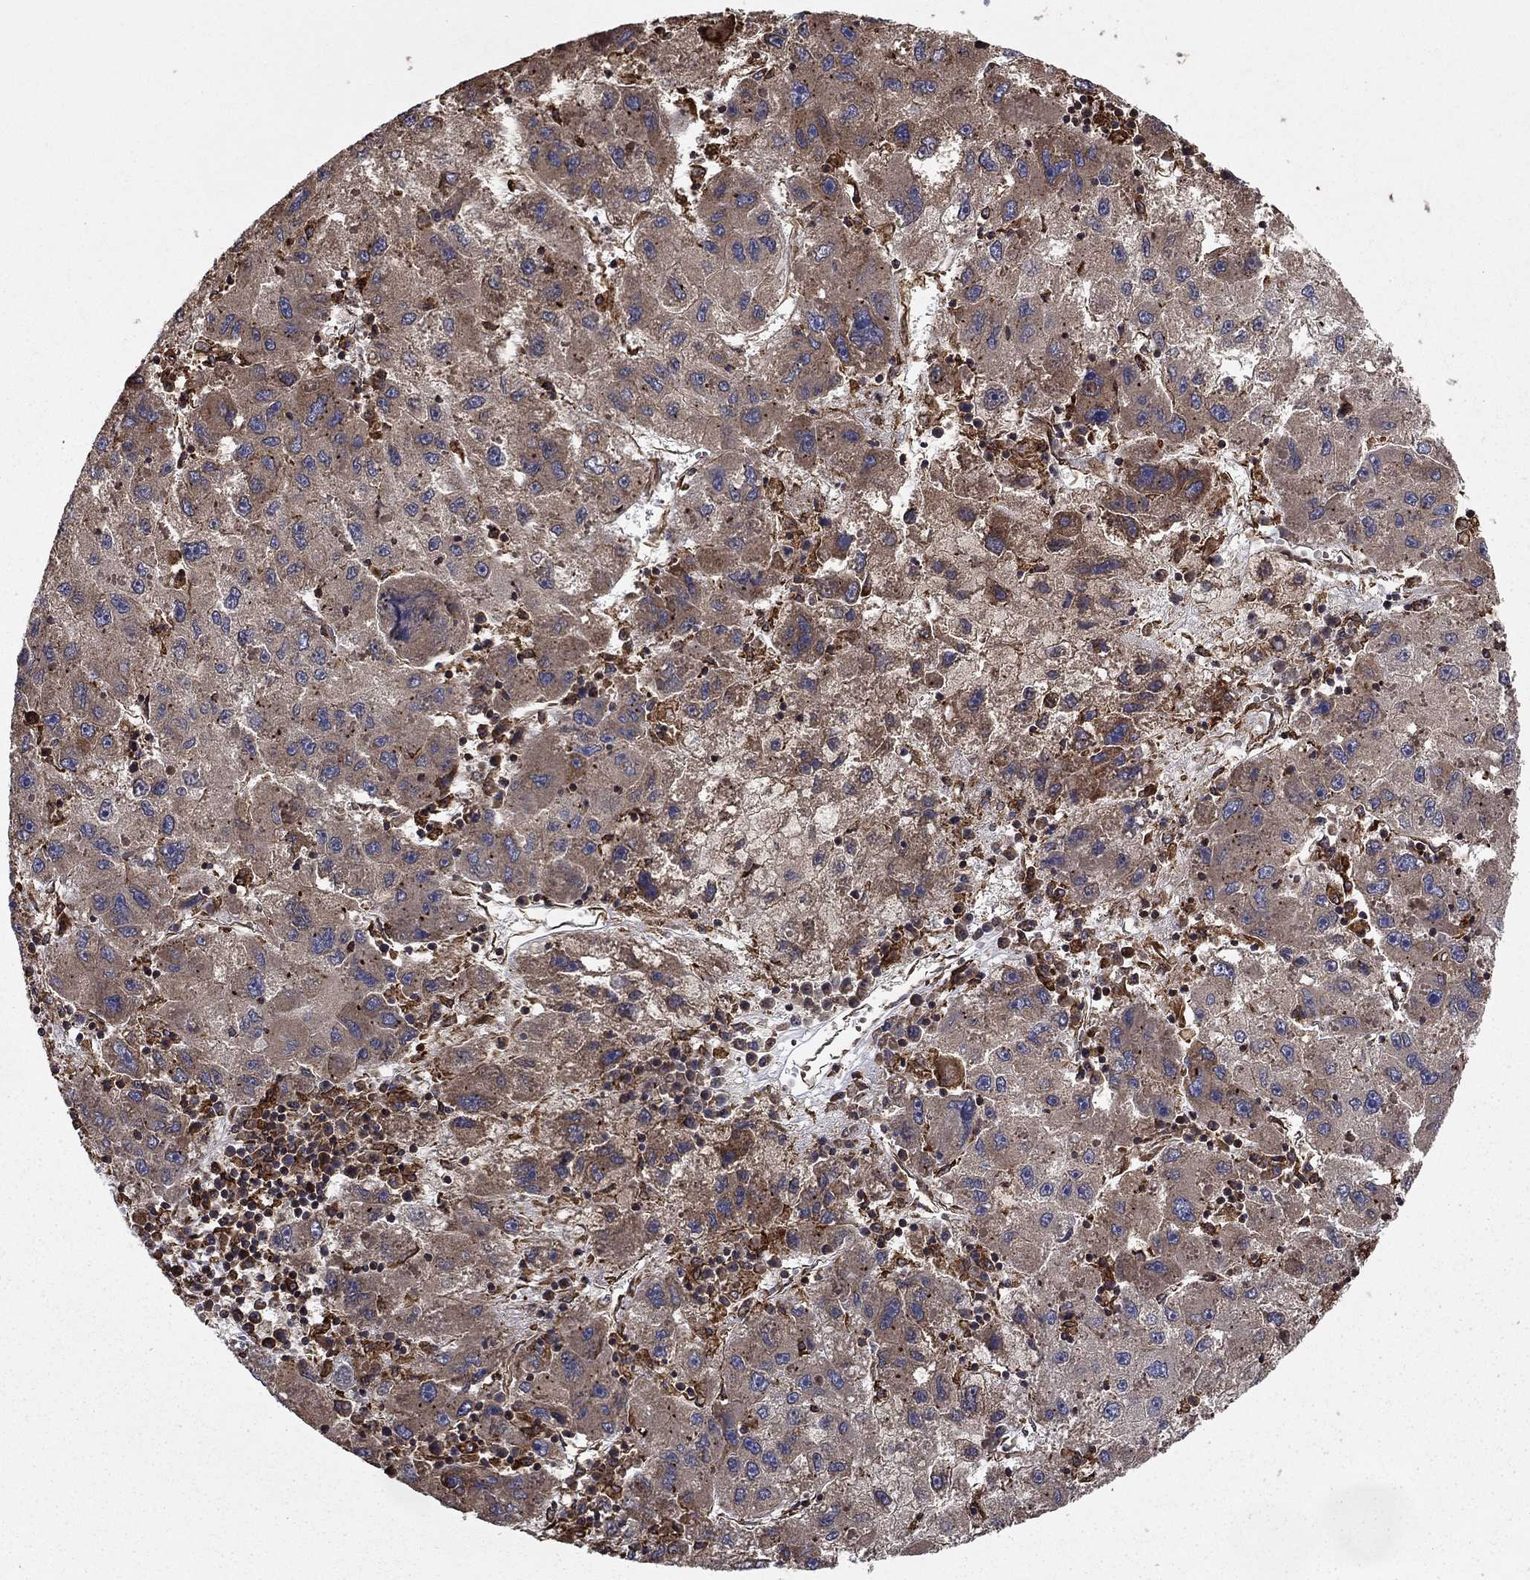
{"staining": {"intensity": "moderate", "quantity": "25%-75%", "location": "cytoplasmic/membranous"}, "tissue": "liver cancer", "cell_type": "Tumor cells", "image_type": "cancer", "snomed": [{"axis": "morphology", "description": "Carcinoma, Hepatocellular, NOS"}, {"axis": "topography", "description": "Liver"}], "caption": "There is medium levels of moderate cytoplasmic/membranous expression in tumor cells of liver cancer (hepatocellular carcinoma), as demonstrated by immunohistochemical staining (brown color).", "gene": "BABAM2", "patient": {"sex": "male", "age": 75}}